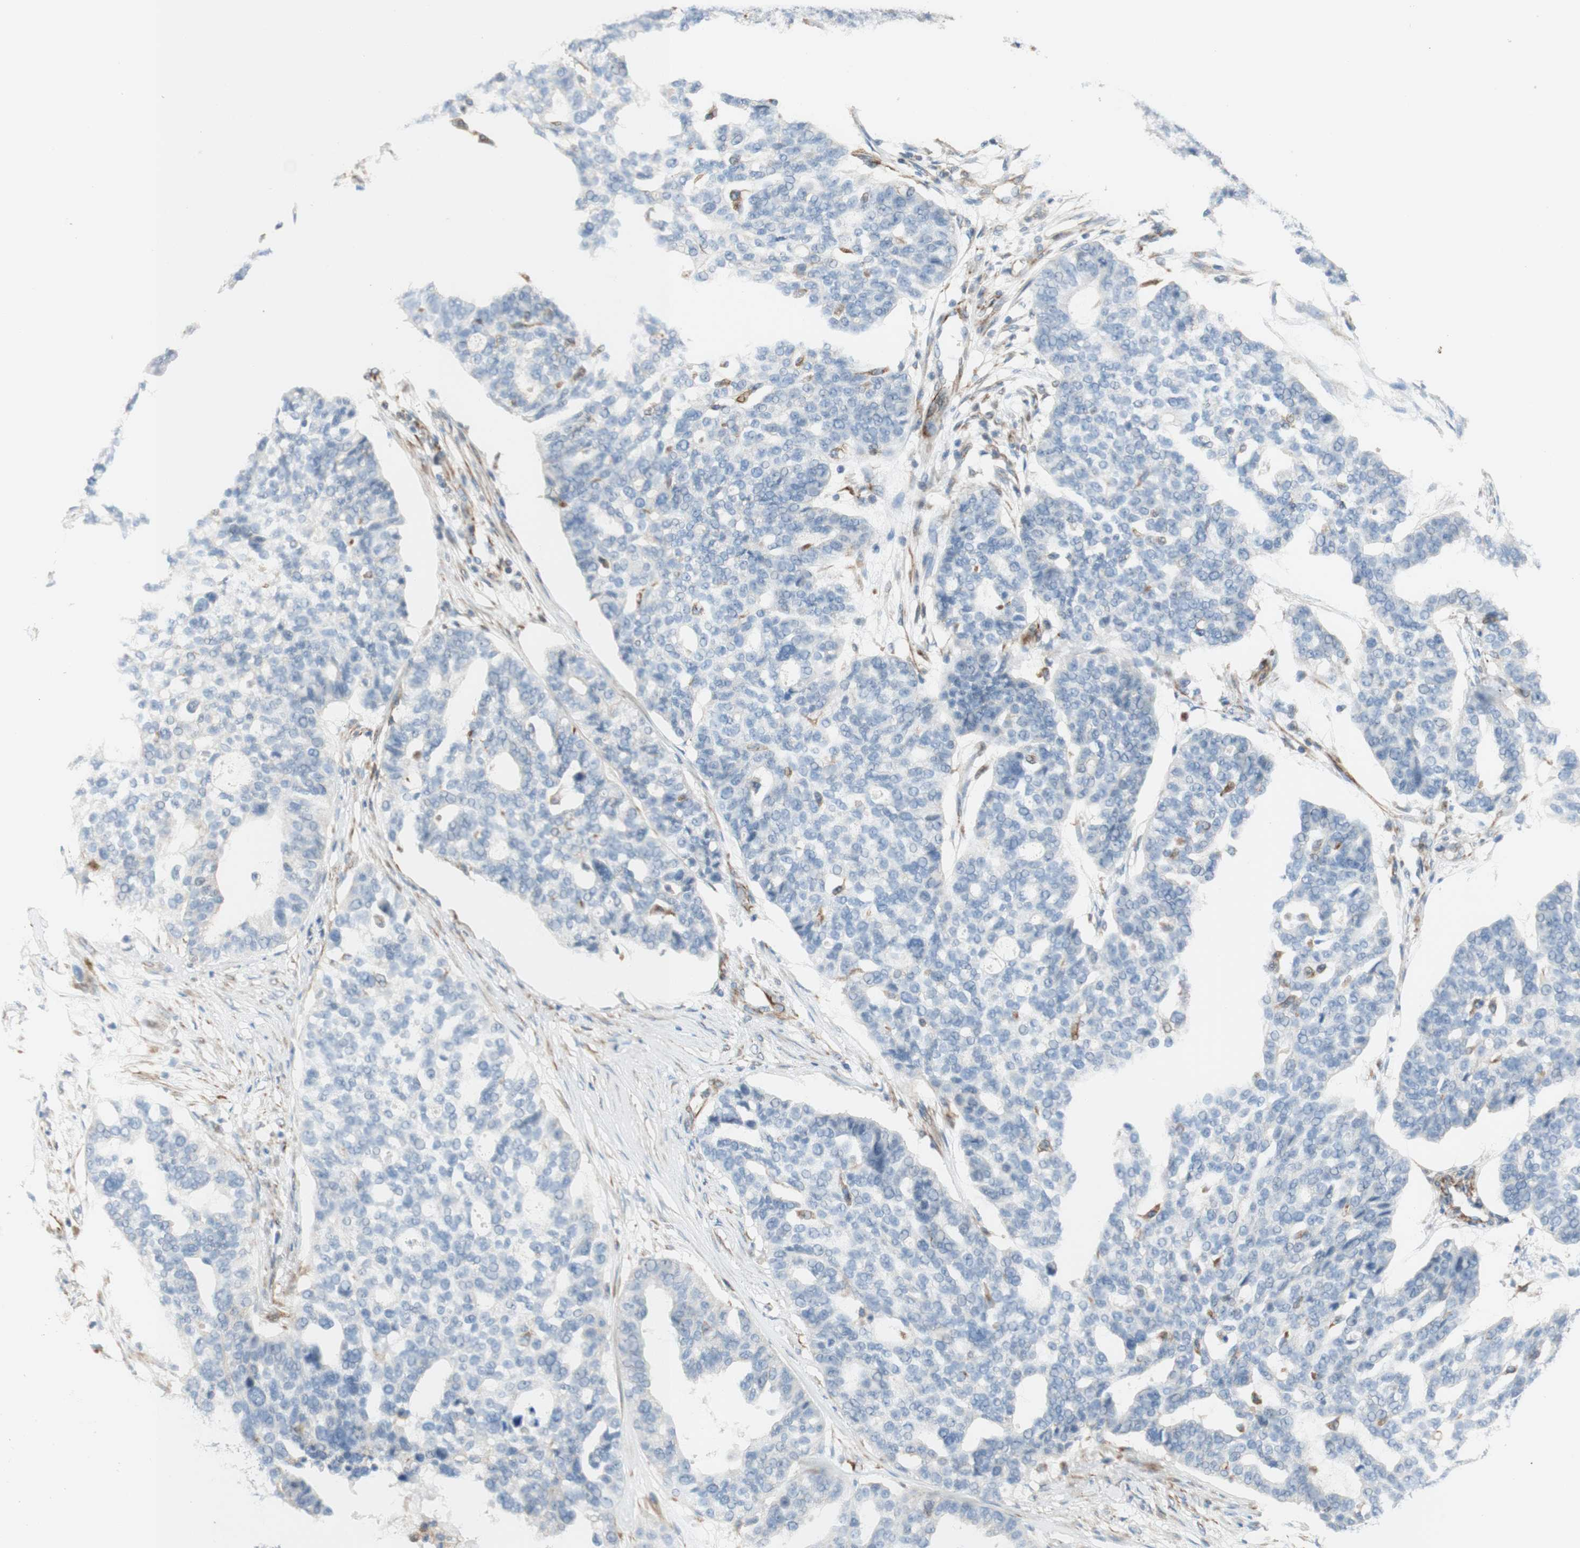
{"staining": {"intensity": "moderate", "quantity": "<25%", "location": "cytoplasmic/membranous"}, "tissue": "ovarian cancer", "cell_type": "Tumor cells", "image_type": "cancer", "snomed": [{"axis": "morphology", "description": "Cystadenocarcinoma, serous, NOS"}, {"axis": "topography", "description": "Ovary"}], "caption": "Human ovarian cancer (serous cystadenocarcinoma) stained with a brown dye reveals moderate cytoplasmic/membranous positive staining in approximately <25% of tumor cells.", "gene": "POU2AF1", "patient": {"sex": "female", "age": 59}}